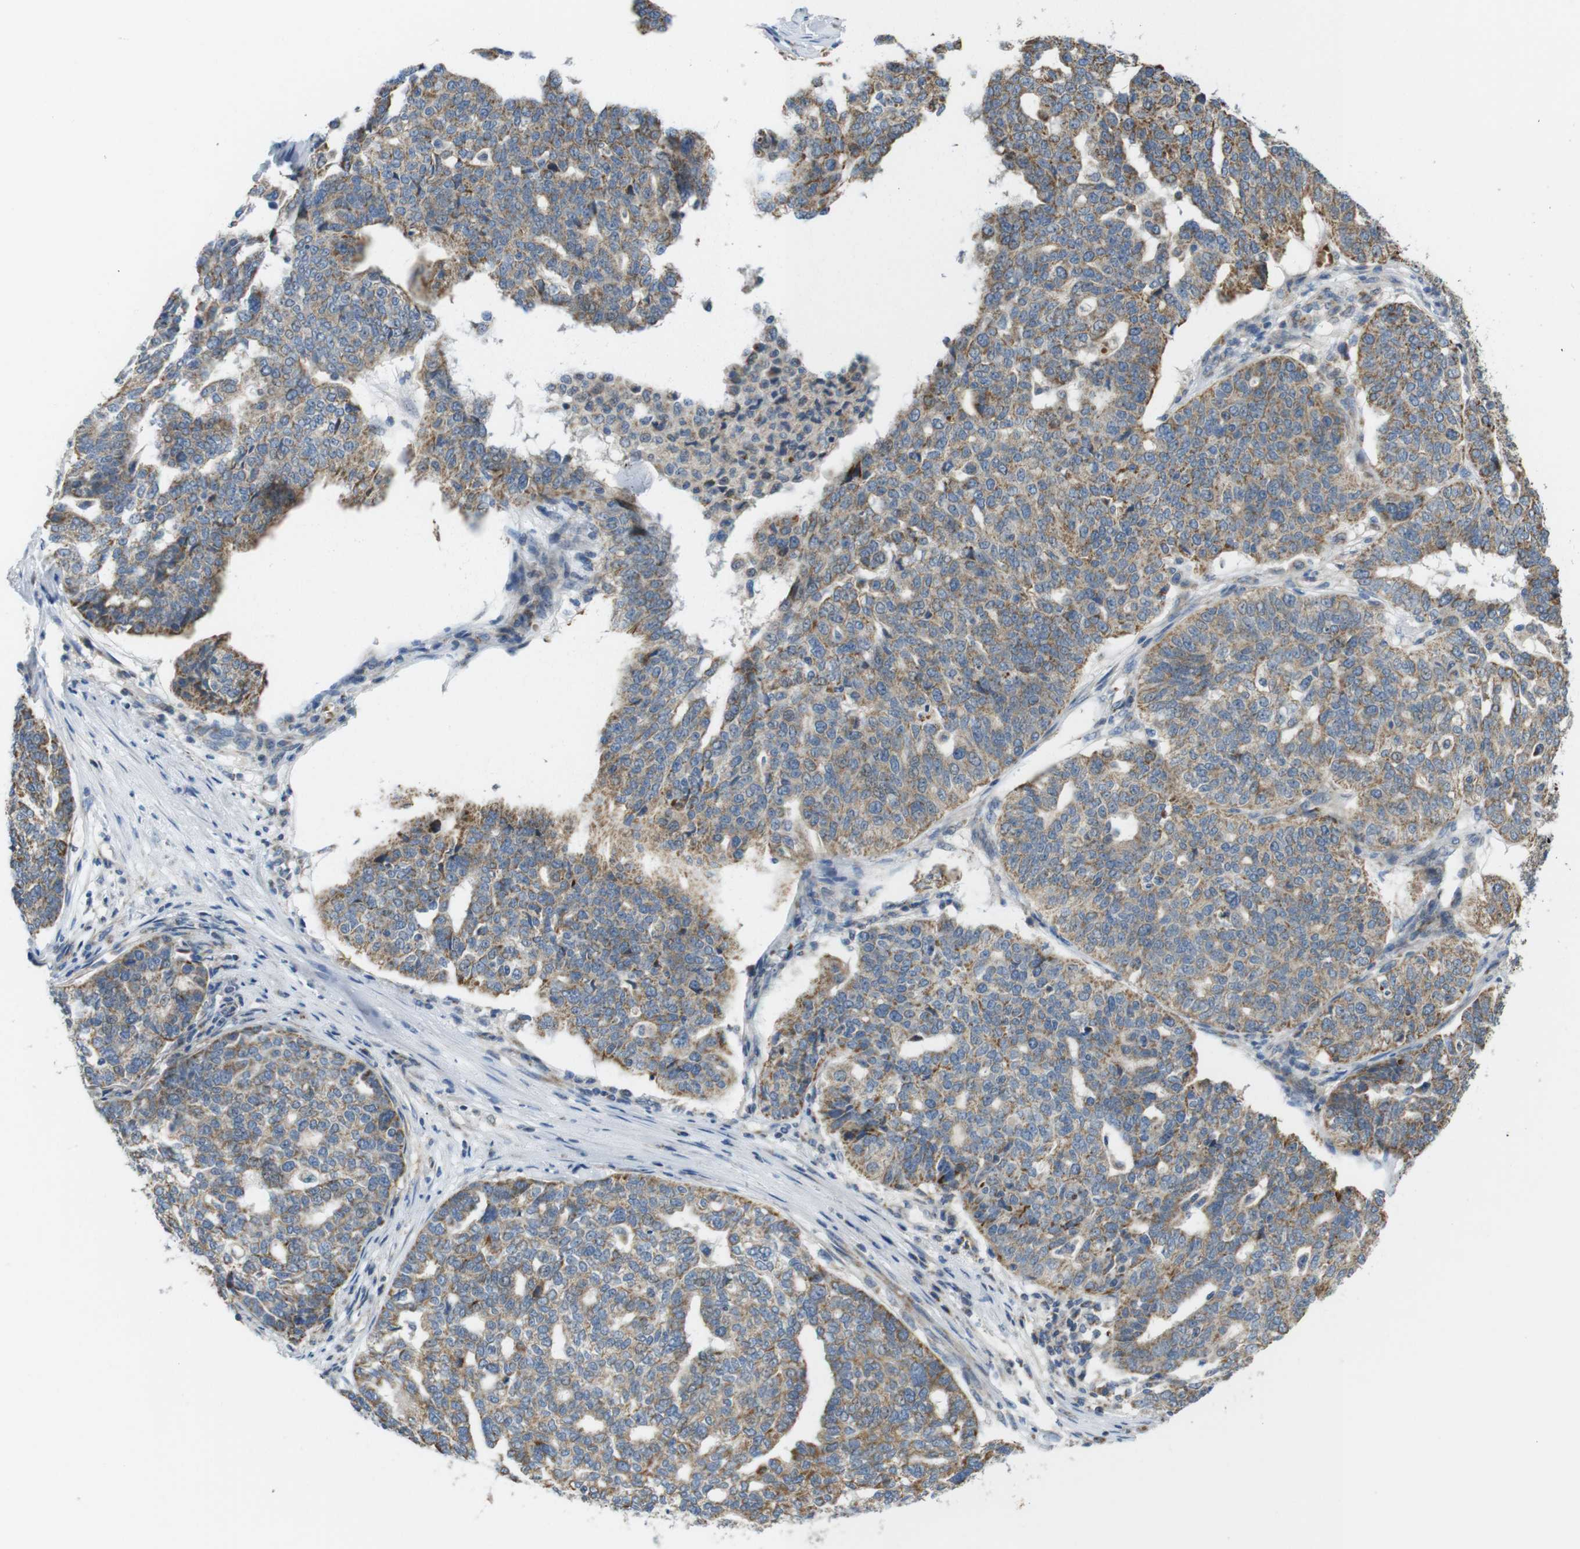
{"staining": {"intensity": "moderate", "quantity": ">75%", "location": "cytoplasmic/membranous"}, "tissue": "ovarian cancer", "cell_type": "Tumor cells", "image_type": "cancer", "snomed": [{"axis": "morphology", "description": "Cystadenocarcinoma, serous, NOS"}, {"axis": "topography", "description": "Ovary"}], "caption": "Serous cystadenocarcinoma (ovarian) tissue shows moderate cytoplasmic/membranous staining in about >75% of tumor cells, visualized by immunohistochemistry.", "gene": "MARCHF1", "patient": {"sex": "female", "age": 59}}